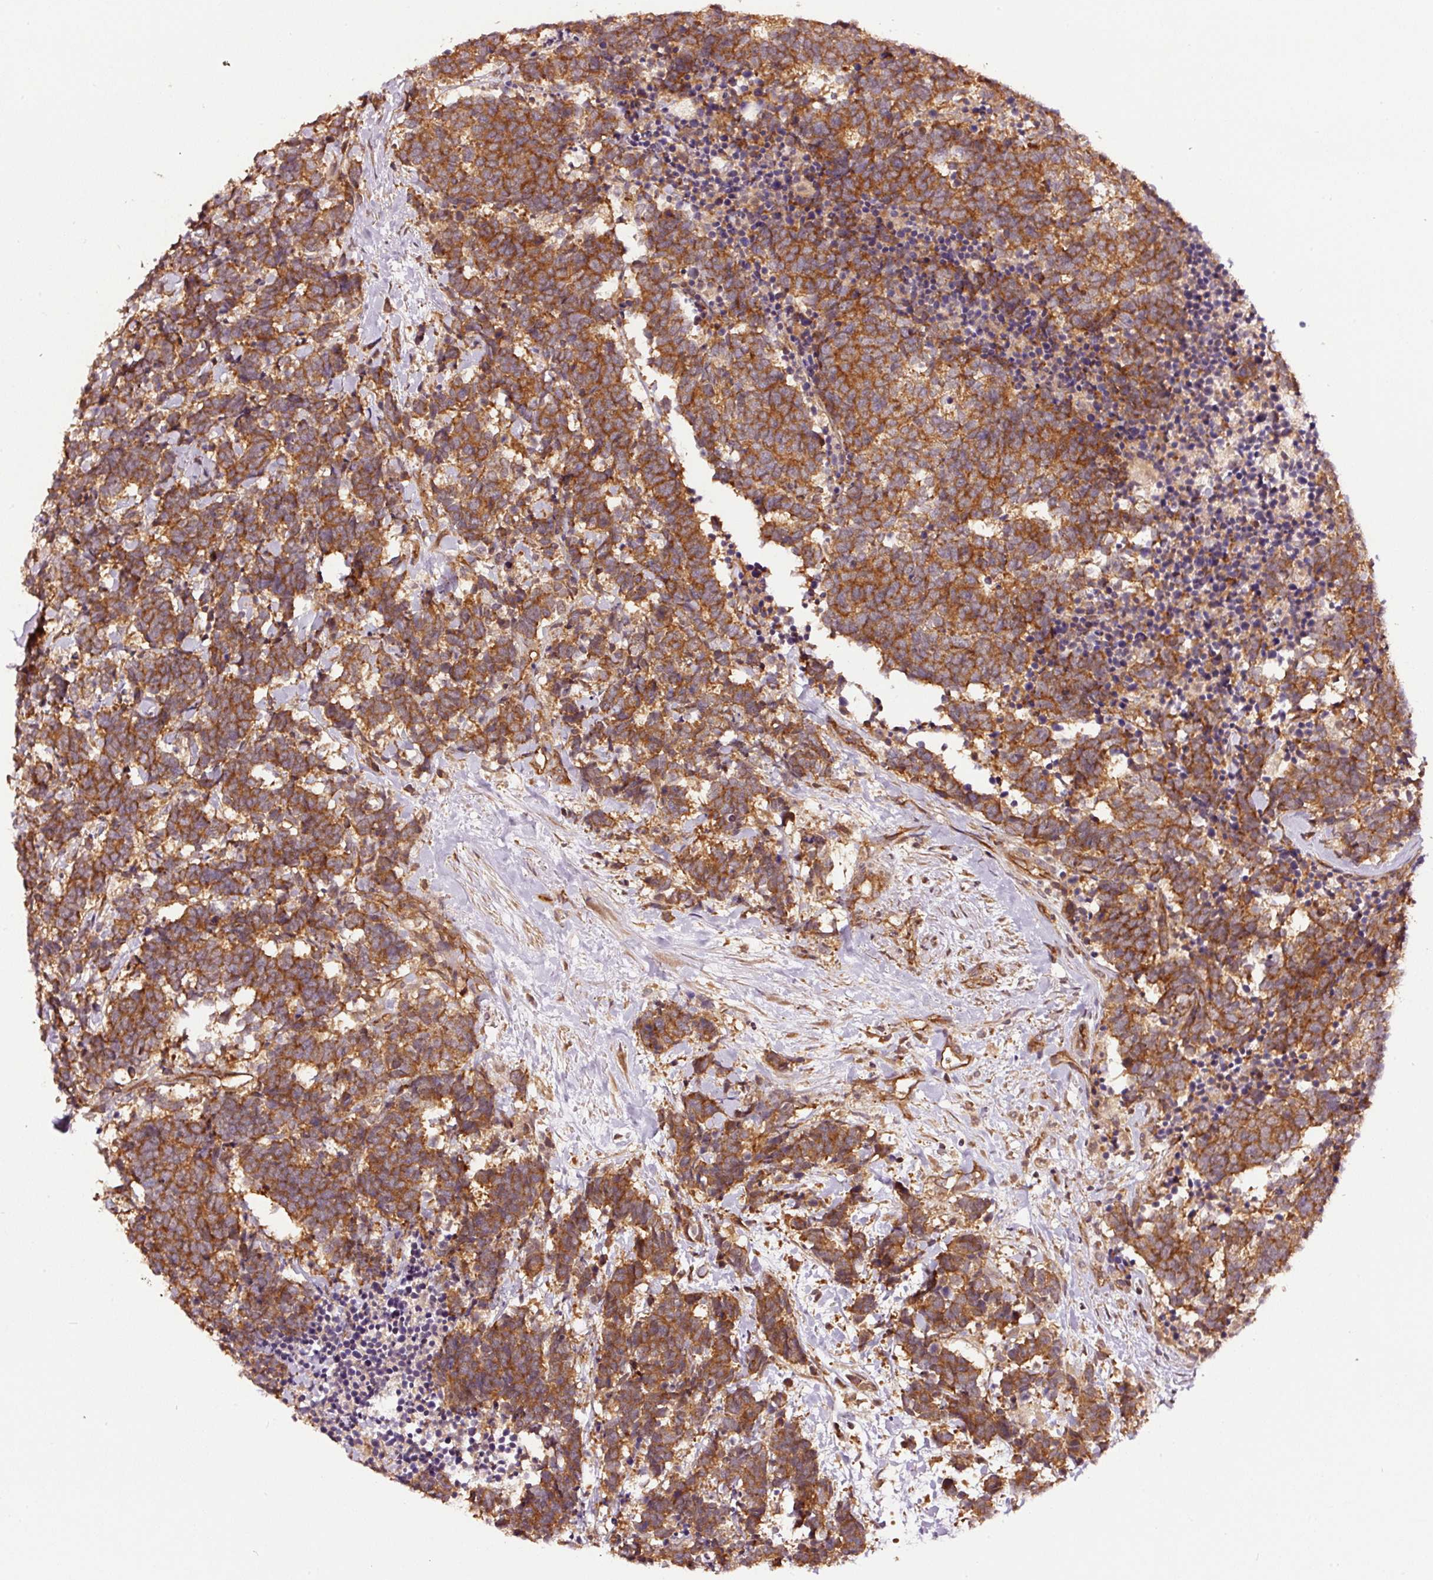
{"staining": {"intensity": "moderate", "quantity": ">75%", "location": "cytoplasmic/membranous"}, "tissue": "carcinoid", "cell_type": "Tumor cells", "image_type": "cancer", "snomed": [{"axis": "morphology", "description": "Carcinoma, NOS"}, {"axis": "morphology", "description": "Carcinoid, malignant, NOS"}, {"axis": "topography", "description": "Prostate"}], "caption": "Immunohistochemistry staining of carcinoid (malignant), which reveals medium levels of moderate cytoplasmic/membranous expression in about >75% of tumor cells indicating moderate cytoplasmic/membranous protein expression. The staining was performed using DAB (3,3'-diaminobenzidine) (brown) for protein detection and nuclei were counterstained in hematoxylin (blue).", "gene": "METAP1", "patient": {"sex": "male", "age": 57}}